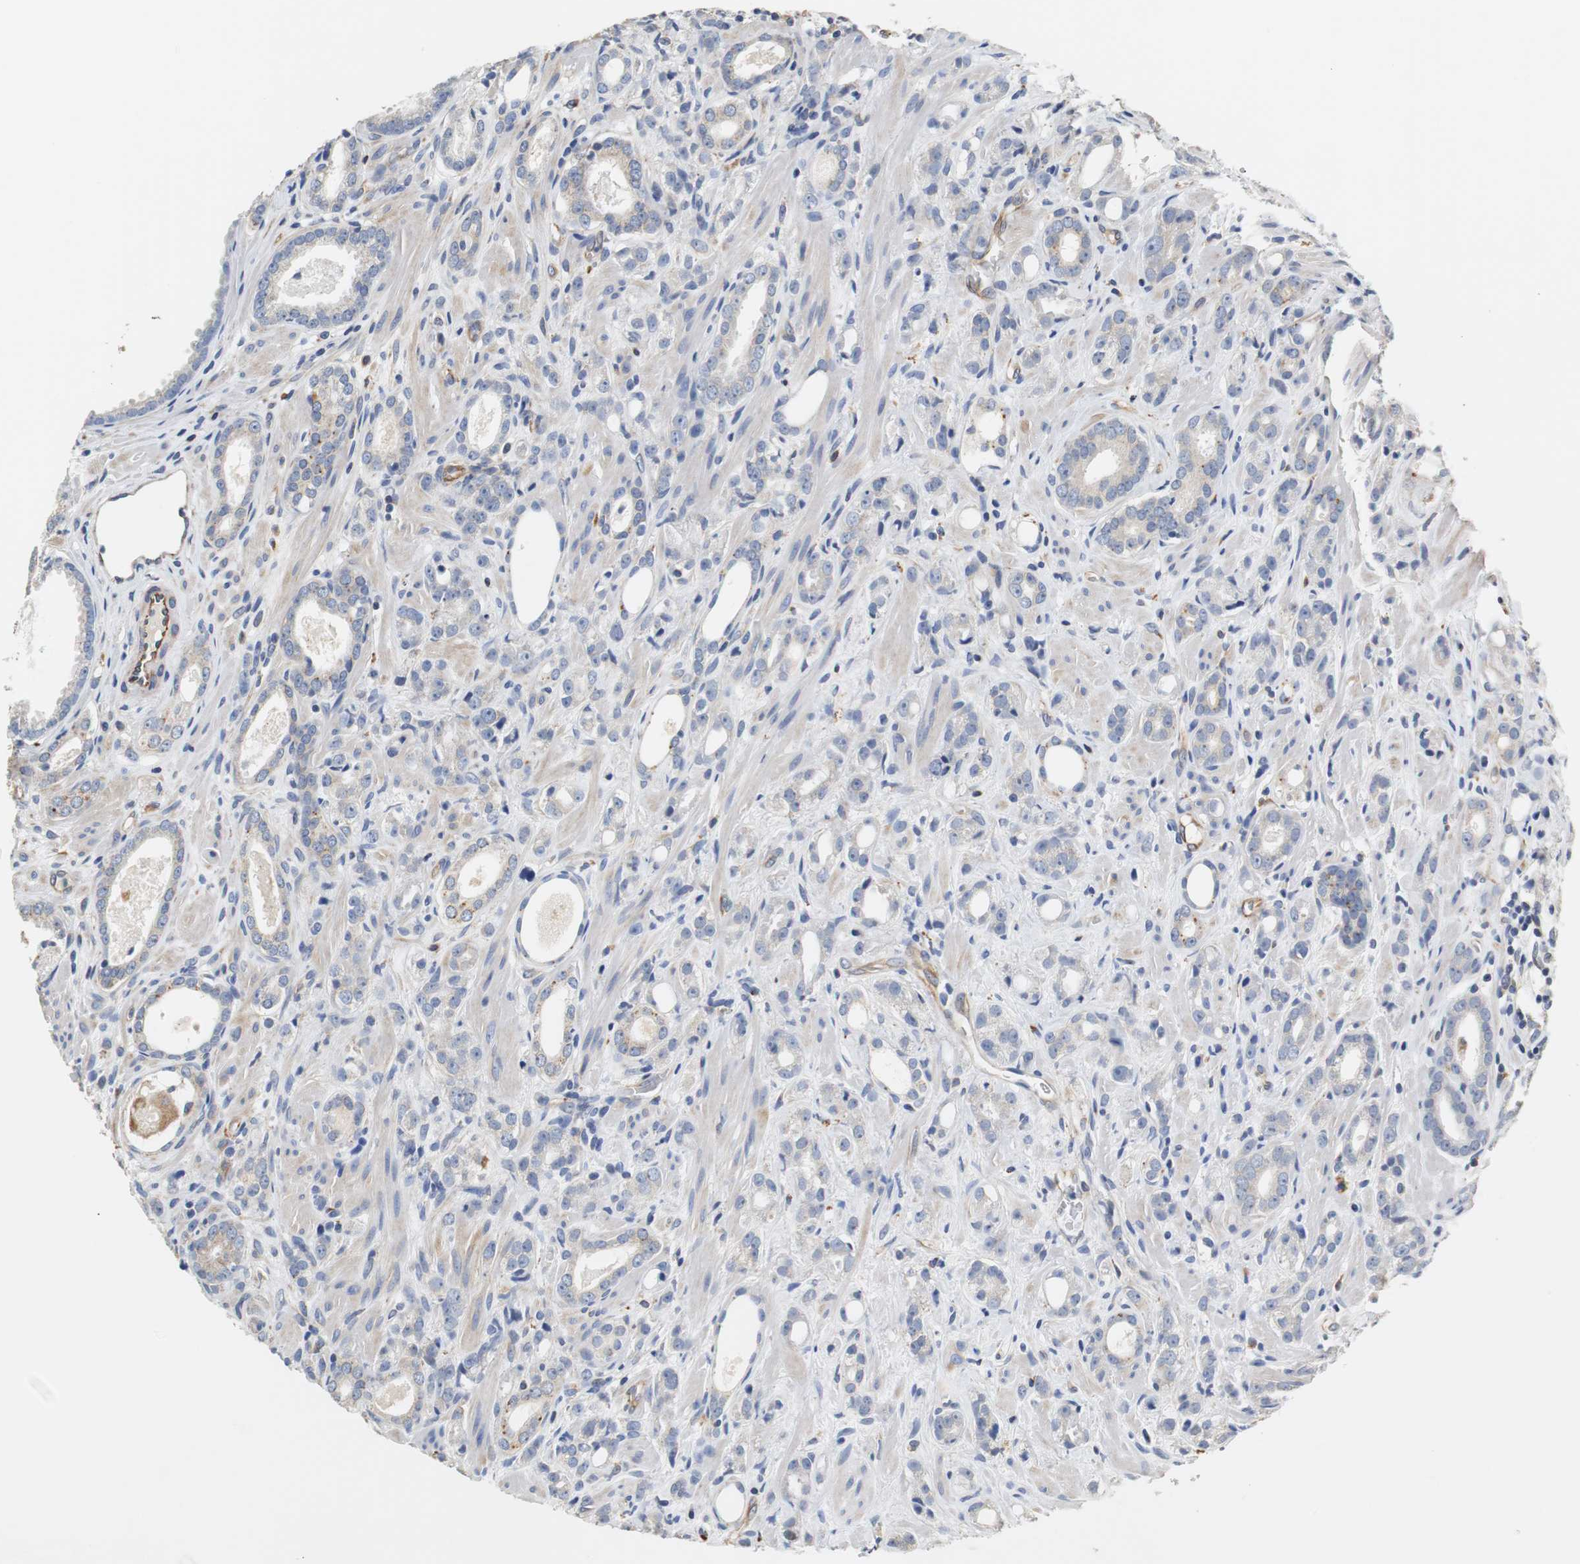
{"staining": {"intensity": "moderate", "quantity": "<25%", "location": "cytoplasmic/membranous"}, "tissue": "prostate cancer", "cell_type": "Tumor cells", "image_type": "cancer", "snomed": [{"axis": "morphology", "description": "Adenocarcinoma, Low grade"}, {"axis": "topography", "description": "Prostate"}], "caption": "This image demonstrates low-grade adenocarcinoma (prostate) stained with immunohistochemistry to label a protein in brown. The cytoplasmic/membranous of tumor cells show moderate positivity for the protein. Nuclei are counter-stained blue.", "gene": "PCK1", "patient": {"sex": "male", "age": 57}}